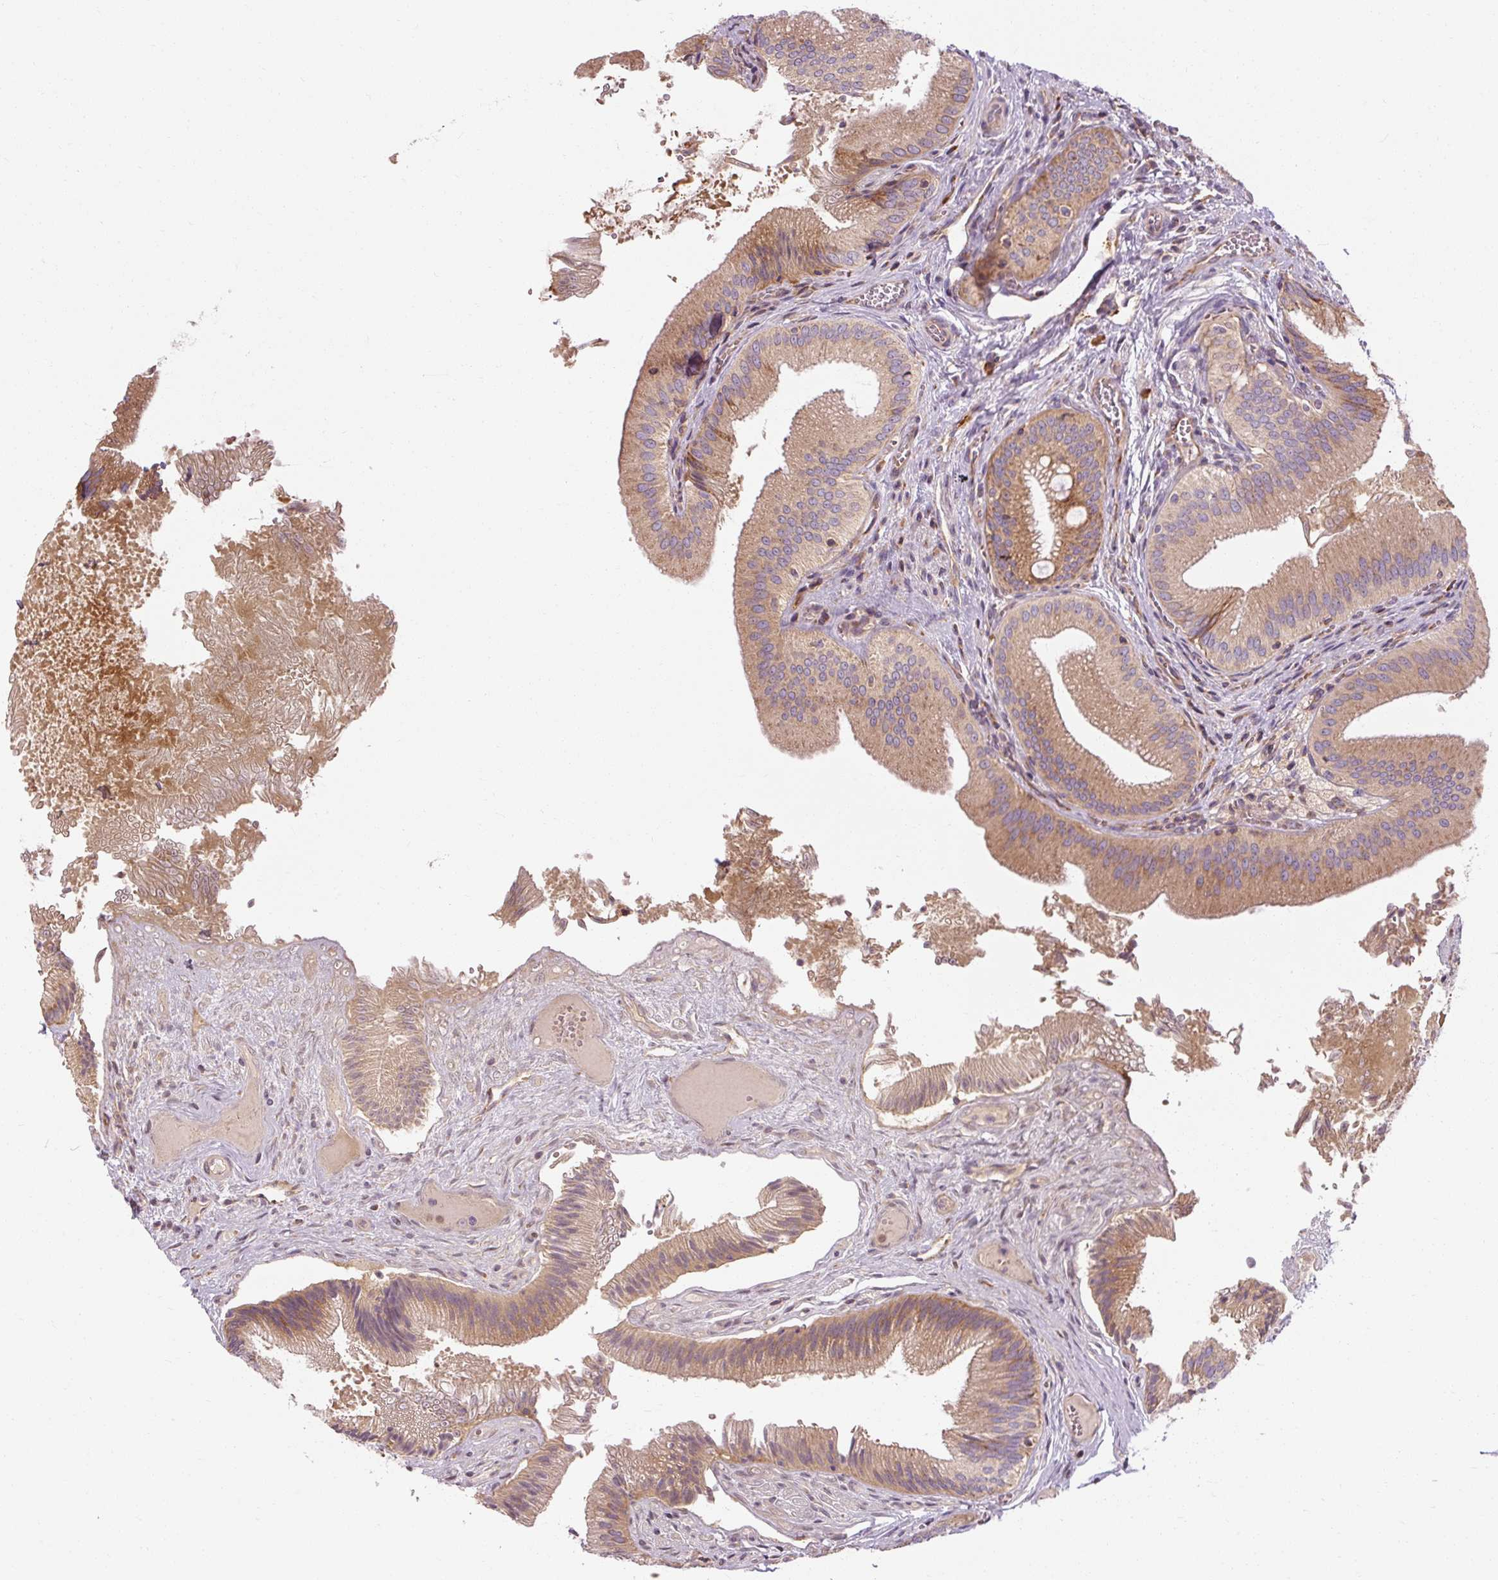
{"staining": {"intensity": "moderate", "quantity": ">75%", "location": "cytoplasmic/membranous"}, "tissue": "gallbladder", "cell_type": "Glandular cells", "image_type": "normal", "snomed": [{"axis": "morphology", "description": "Normal tissue, NOS"}, {"axis": "topography", "description": "Gallbladder"}], "caption": "The histopathology image shows staining of benign gallbladder, revealing moderate cytoplasmic/membranous protein expression (brown color) within glandular cells. Using DAB (brown) and hematoxylin (blue) stains, captured at high magnification using brightfield microscopy.", "gene": "PRSS48", "patient": {"sex": "male", "age": 17}}